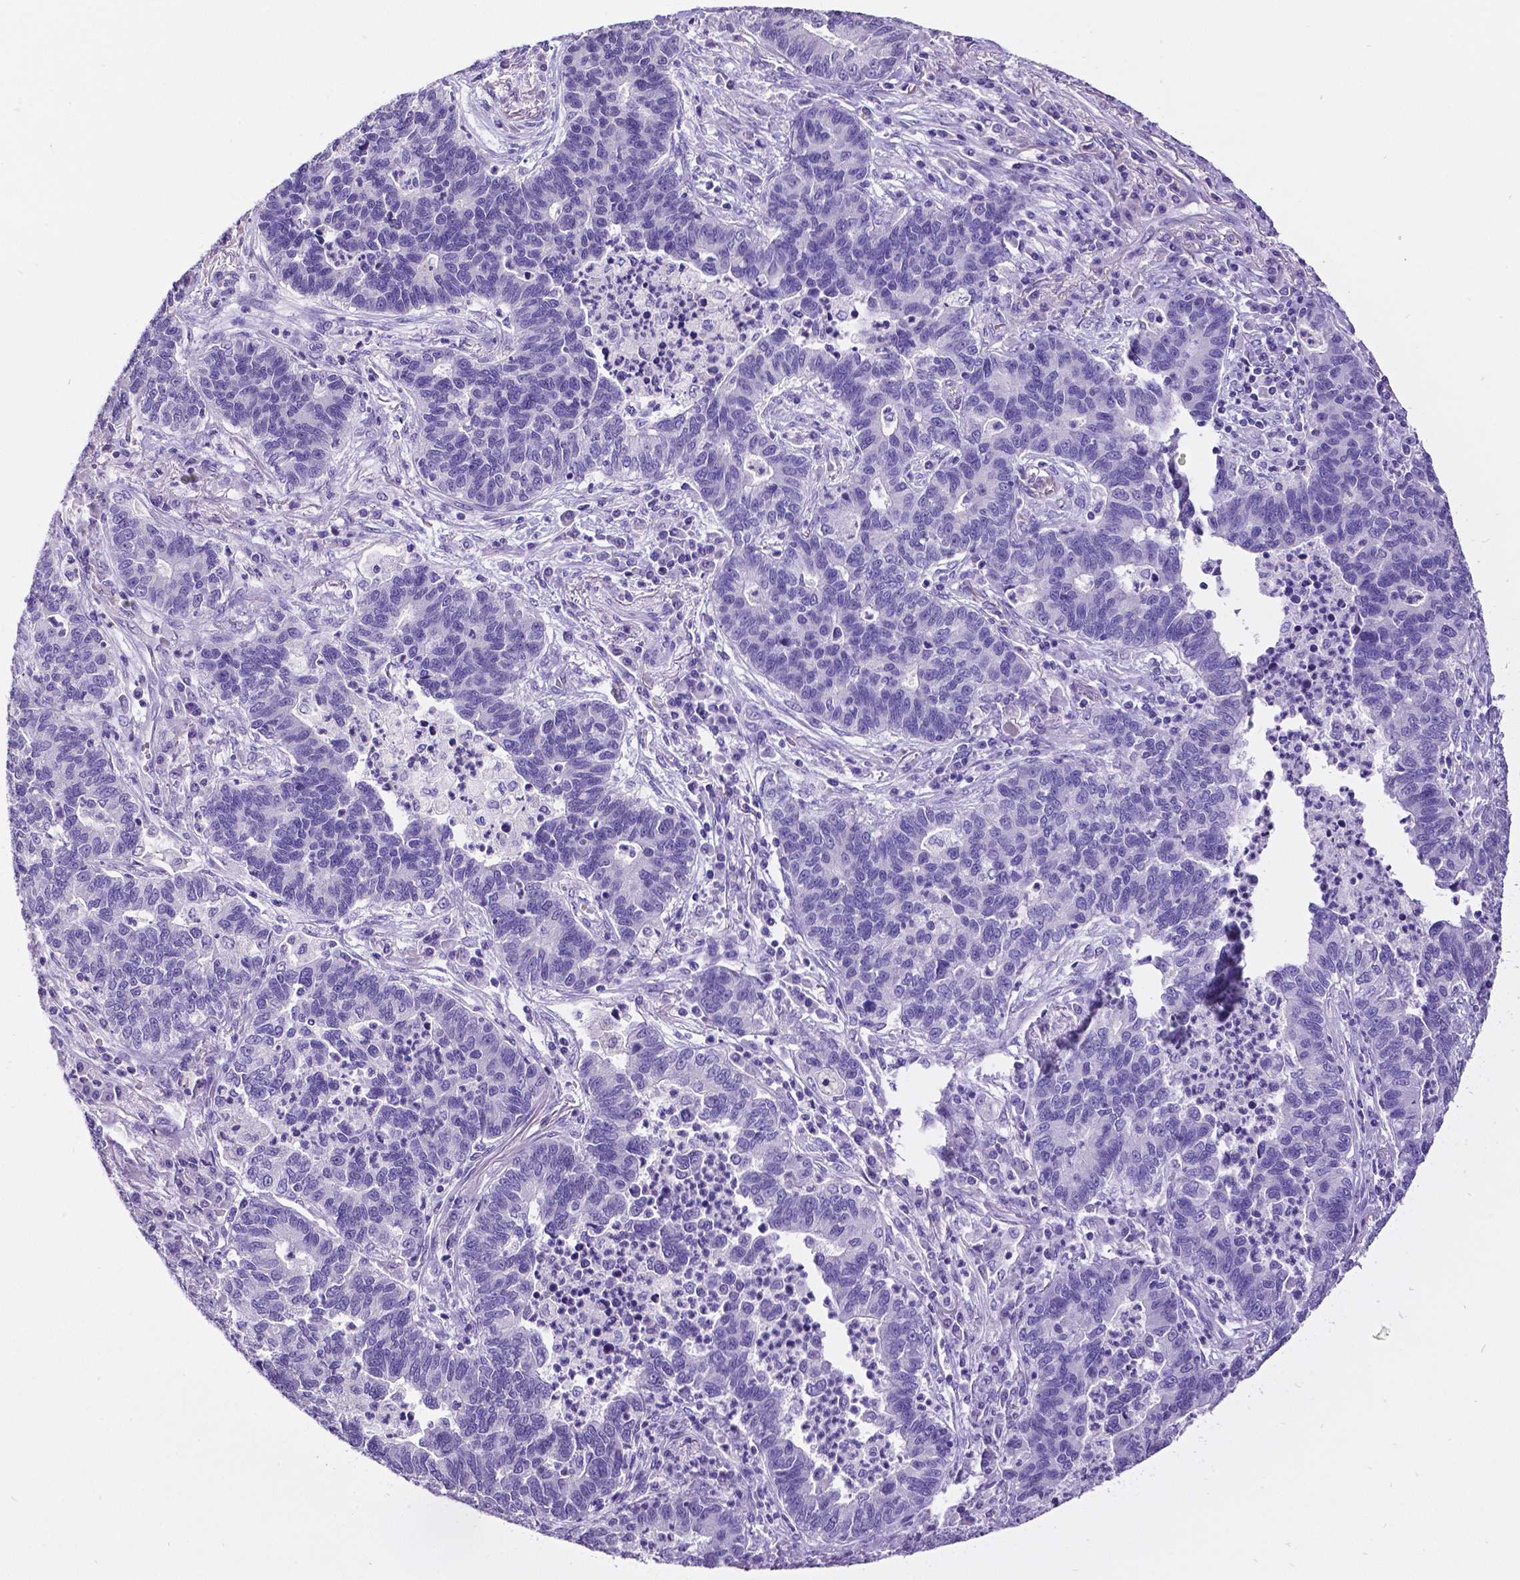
{"staining": {"intensity": "negative", "quantity": "none", "location": "none"}, "tissue": "lung cancer", "cell_type": "Tumor cells", "image_type": "cancer", "snomed": [{"axis": "morphology", "description": "Adenocarcinoma, NOS"}, {"axis": "topography", "description": "Lung"}], "caption": "DAB (3,3'-diaminobenzidine) immunohistochemical staining of human lung adenocarcinoma demonstrates no significant staining in tumor cells.", "gene": "SATB2", "patient": {"sex": "female", "age": 57}}